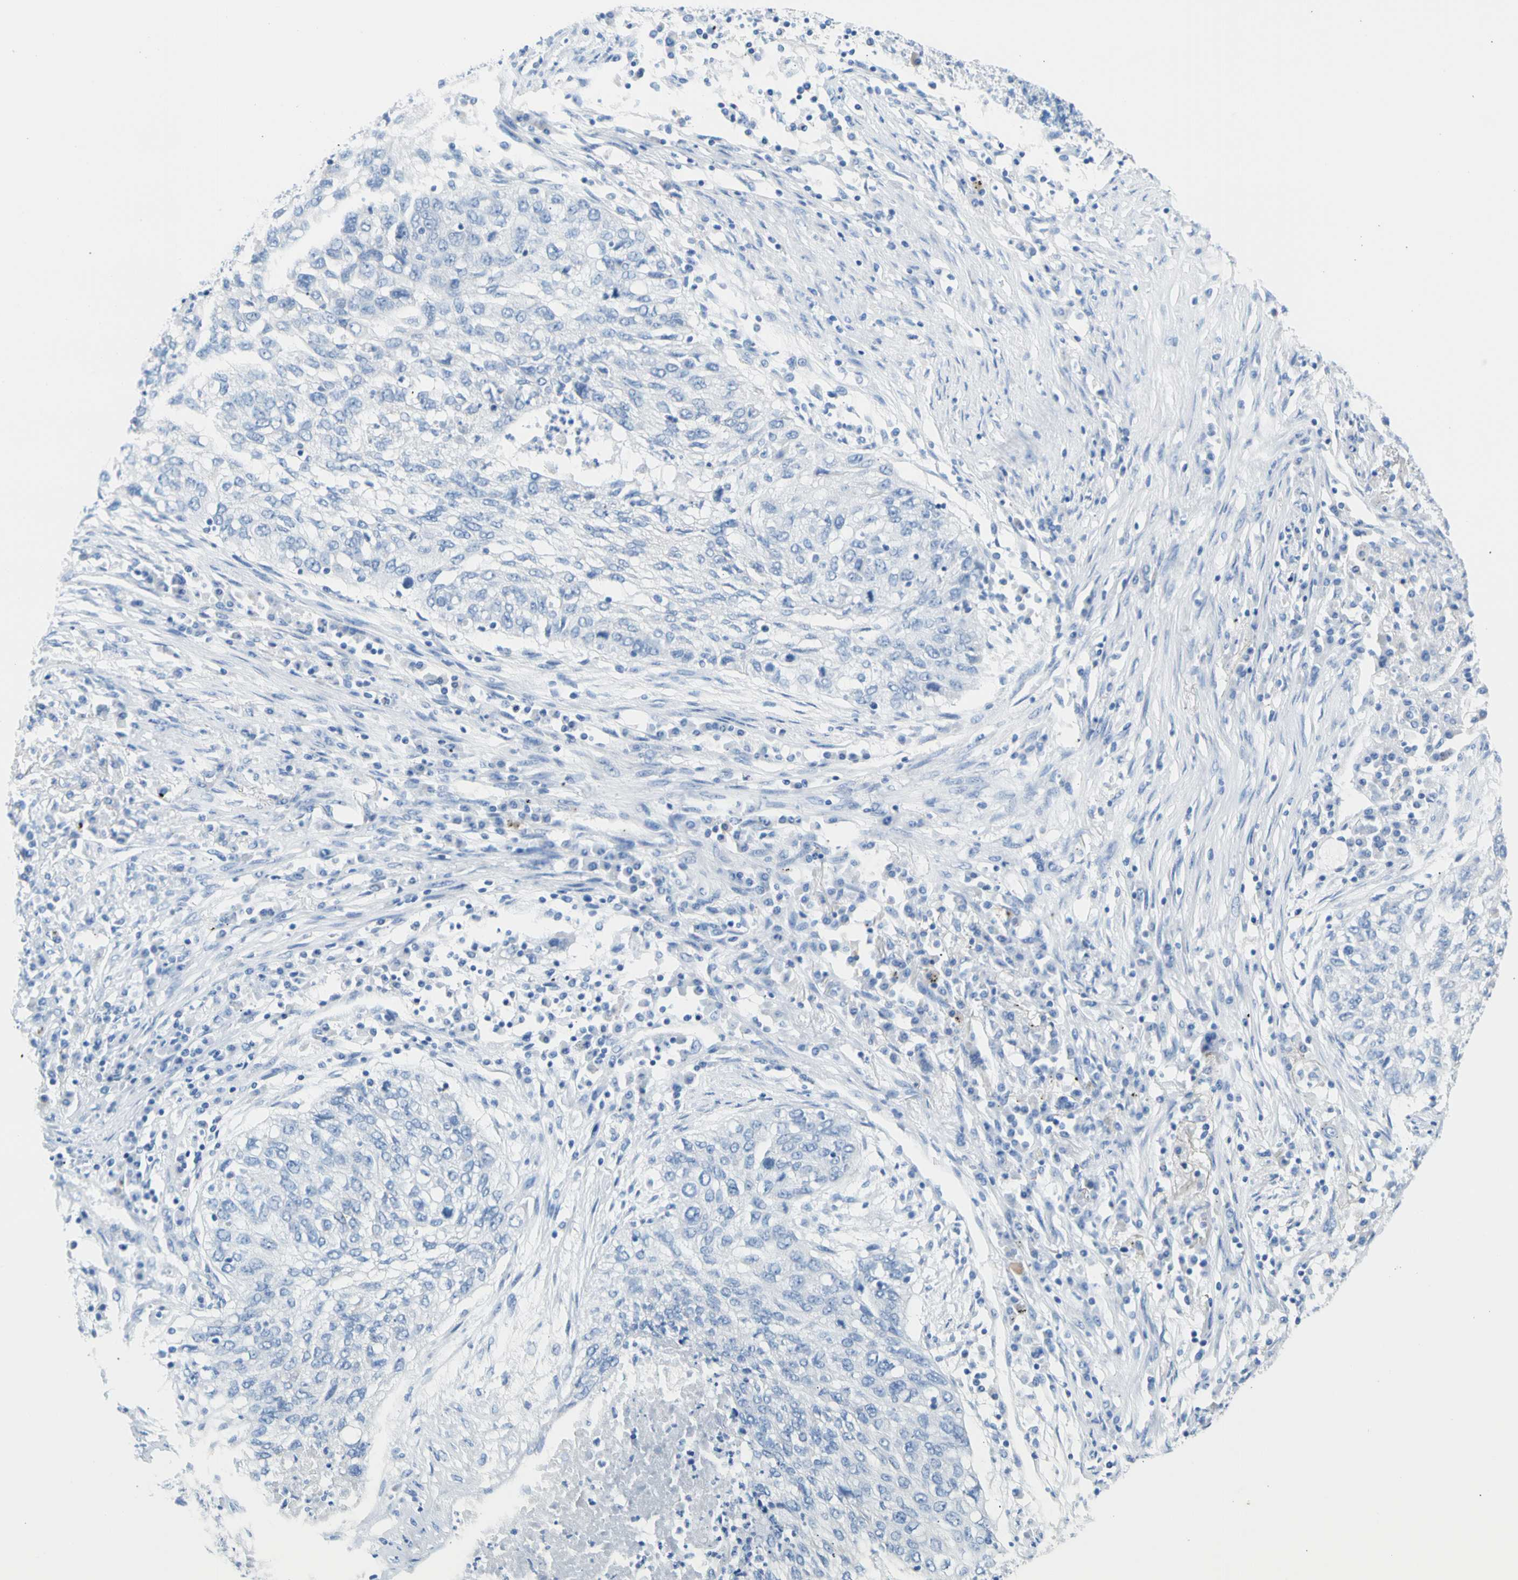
{"staining": {"intensity": "negative", "quantity": "none", "location": "none"}, "tissue": "lung cancer", "cell_type": "Tumor cells", "image_type": "cancer", "snomed": [{"axis": "morphology", "description": "Squamous cell carcinoma, NOS"}, {"axis": "topography", "description": "Lung"}], "caption": "This image is of lung cancer (squamous cell carcinoma) stained with IHC to label a protein in brown with the nuclei are counter-stained blue. There is no positivity in tumor cells. The staining is performed using DAB brown chromogen with nuclei counter-stained in using hematoxylin.", "gene": "CEL", "patient": {"sex": "female", "age": 63}}